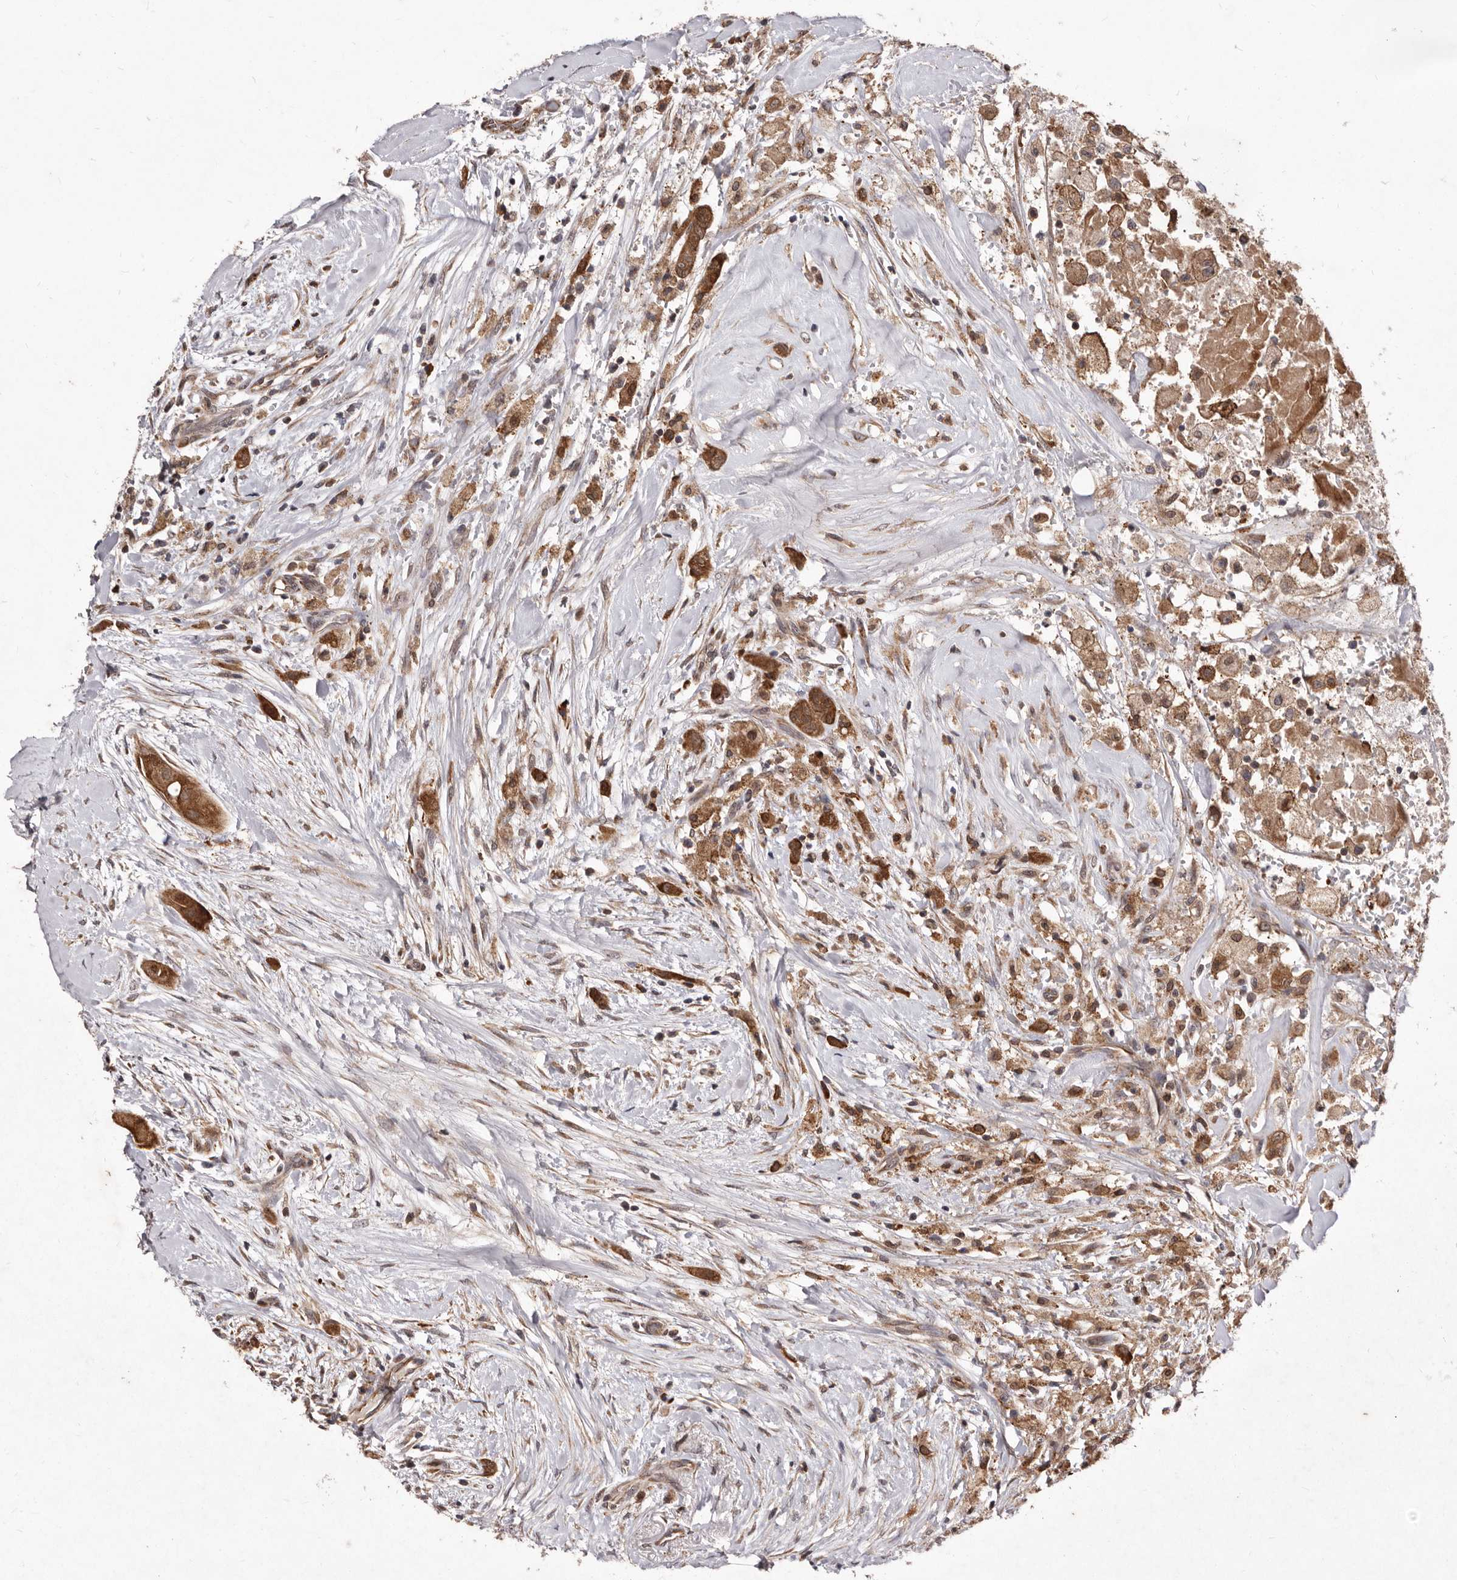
{"staining": {"intensity": "strong", "quantity": ">75%", "location": "cytoplasmic/membranous"}, "tissue": "thyroid cancer", "cell_type": "Tumor cells", "image_type": "cancer", "snomed": [{"axis": "morphology", "description": "Papillary adenocarcinoma, NOS"}, {"axis": "topography", "description": "Thyroid gland"}], "caption": "A histopathology image of papillary adenocarcinoma (thyroid) stained for a protein demonstrates strong cytoplasmic/membranous brown staining in tumor cells.", "gene": "RRM2B", "patient": {"sex": "female", "age": 59}}